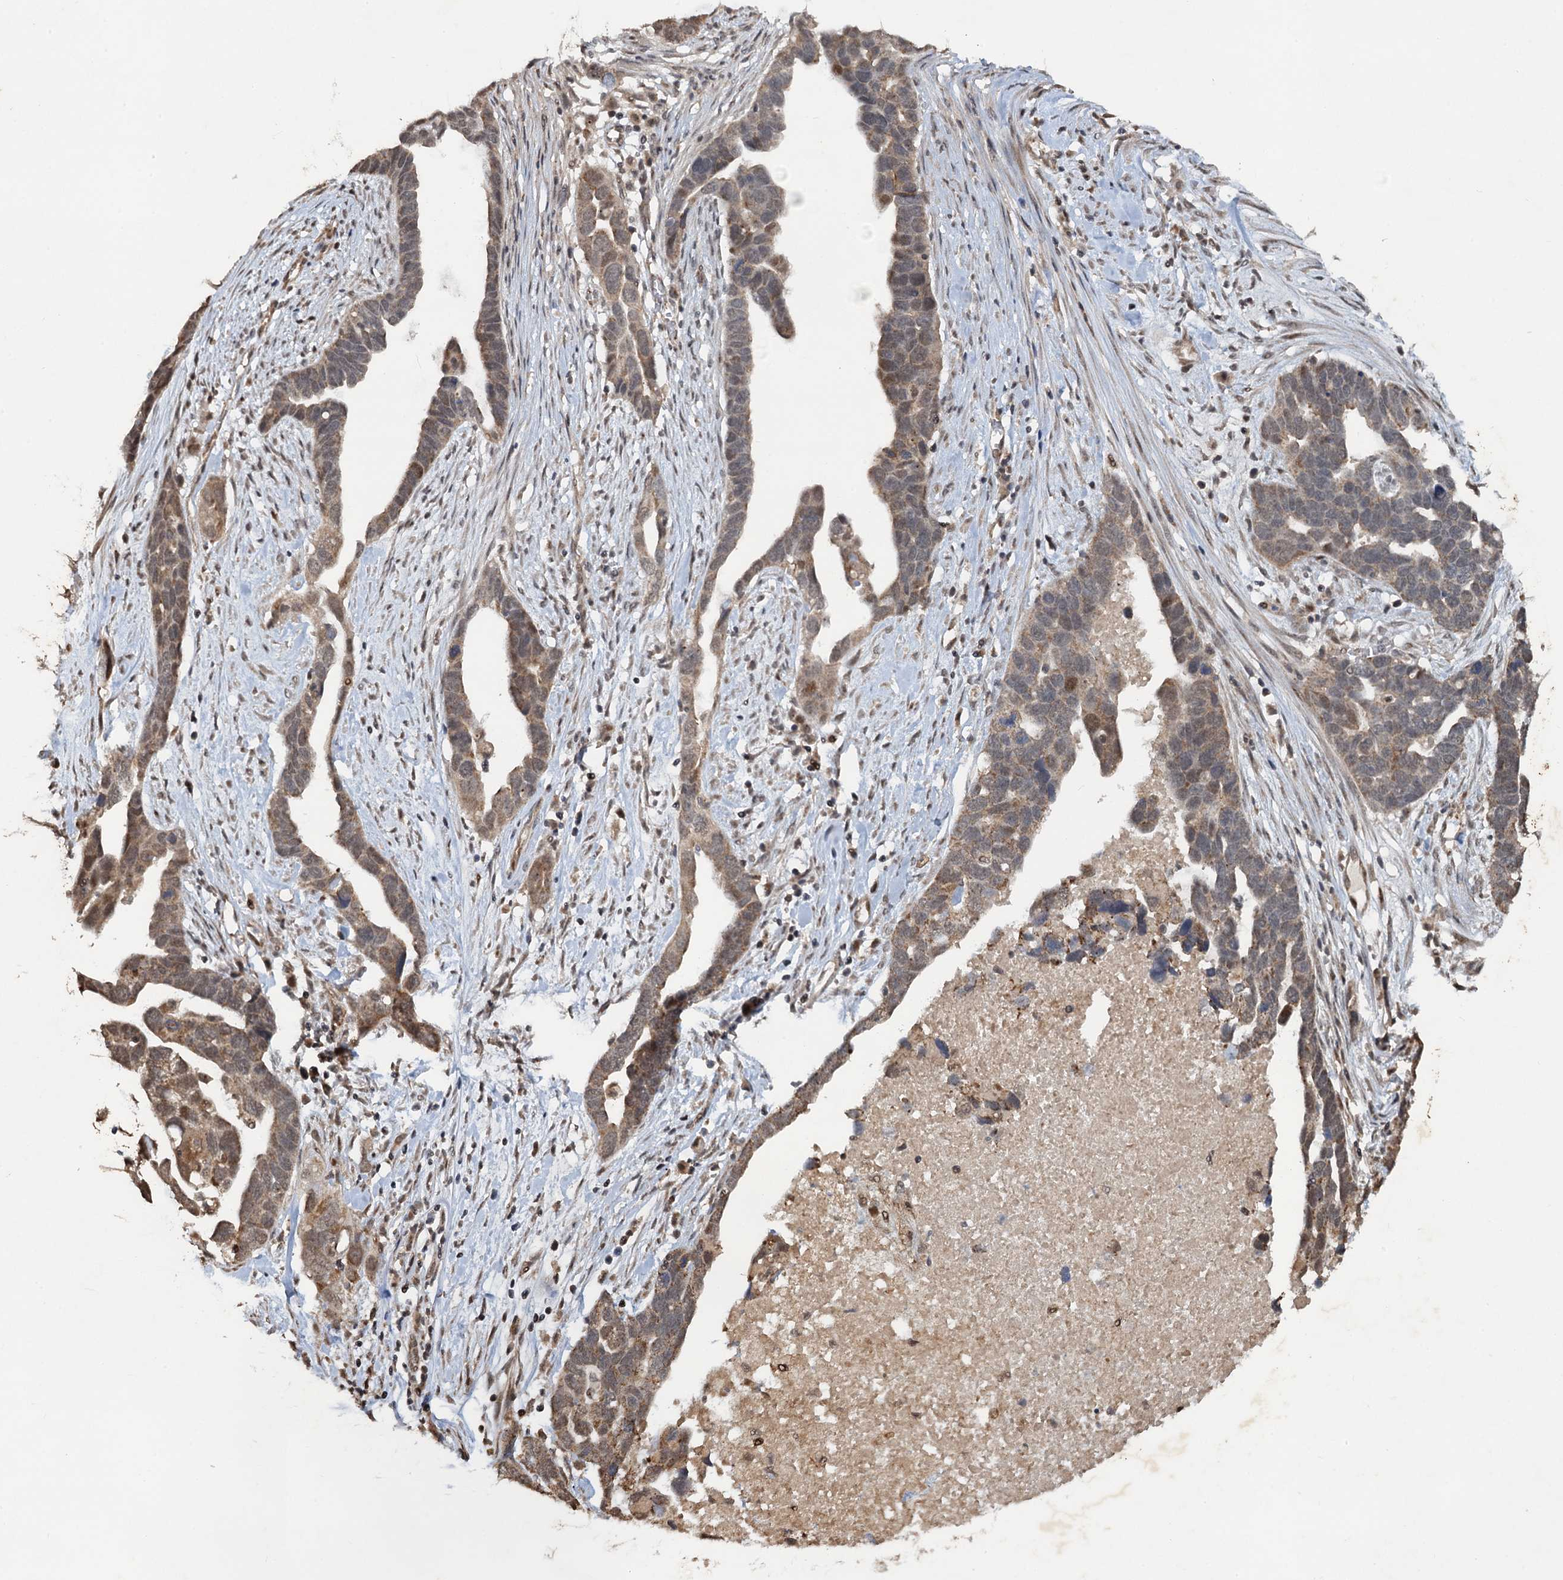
{"staining": {"intensity": "moderate", "quantity": "25%-75%", "location": "cytoplasmic/membranous,nuclear"}, "tissue": "ovarian cancer", "cell_type": "Tumor cells", "image_type": "cancer", "snomed": [{"axis": "morphology", "description": "Cystadenocarcinoma, serous, NOS"}, {"axis": "topography", "description": "Ovary"}], "caption": "Brown immunohistochemical staining in human ovarian cancer exhibits moderate cytoplasmic/membranous and nuclear positivity in approximately 25%-75% of tumor cells. Nuclei are stained in blue.", "gene": "REP15", "patient": {"sex": "female", "age": 54}}